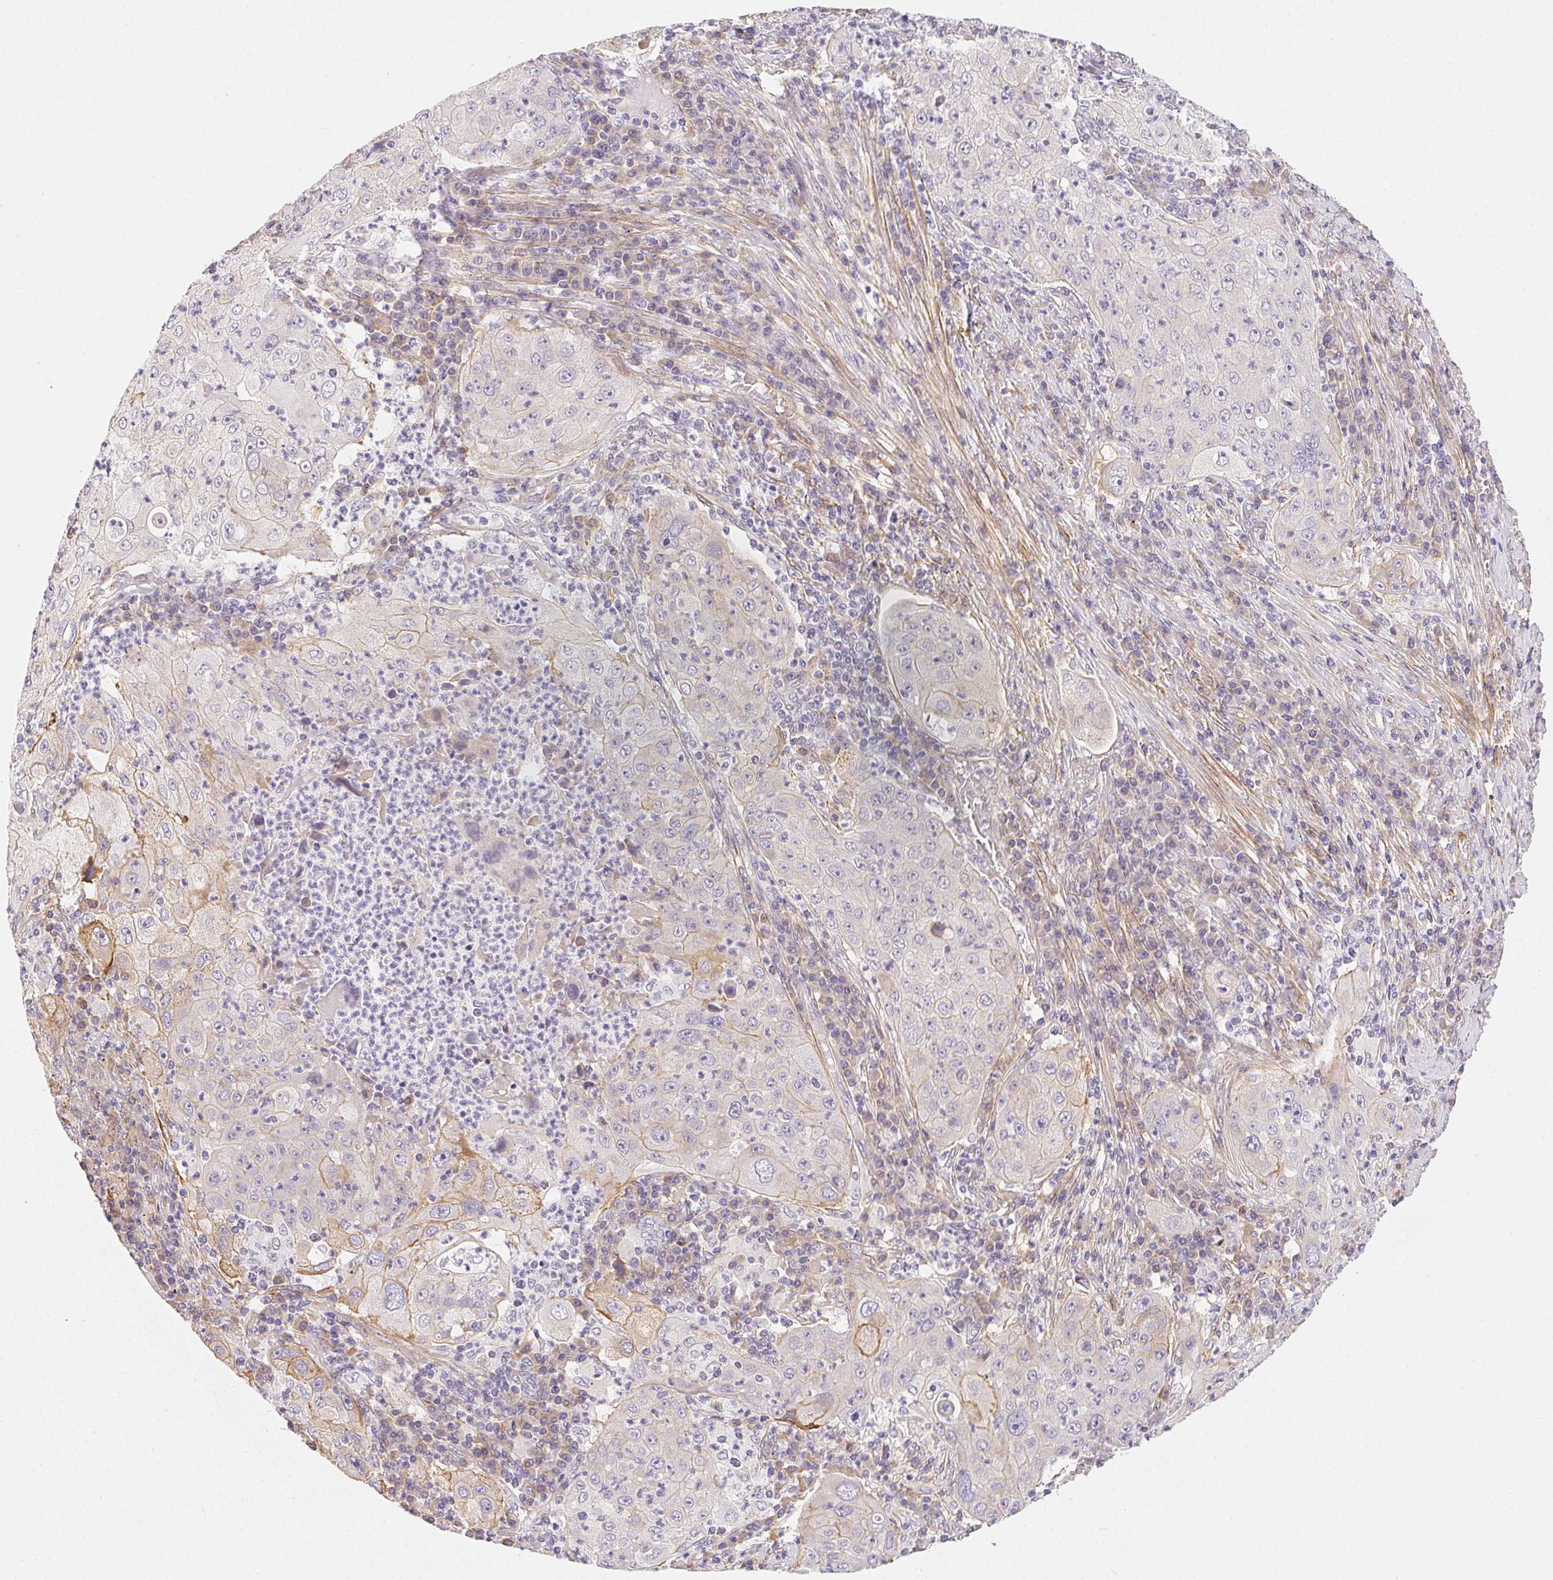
{"staining": {"intensity": "moderate", "quantity": "<25%", "location": "cytoplasmic/membranous"}, "tissue": "lung cancer", "cell_type": "Tumor cells", "image_type": "cancer", "snomed": [{"axis": "morphology", "description": "Squamous cell carcinoma, NOS"}, {"axis": "topography", "description": "Lung"}], "caption": "Protein staining of lung cancer (squamous cell carcinoma) tissue demonstrates moderate cytoplasmic/membranous staining in about <25% of tumor cells. (DAB IHC with brightfield microscopy, high magnification).", "gene": "CSN1S1", "patient": {"sex": "female", "age": 59}}